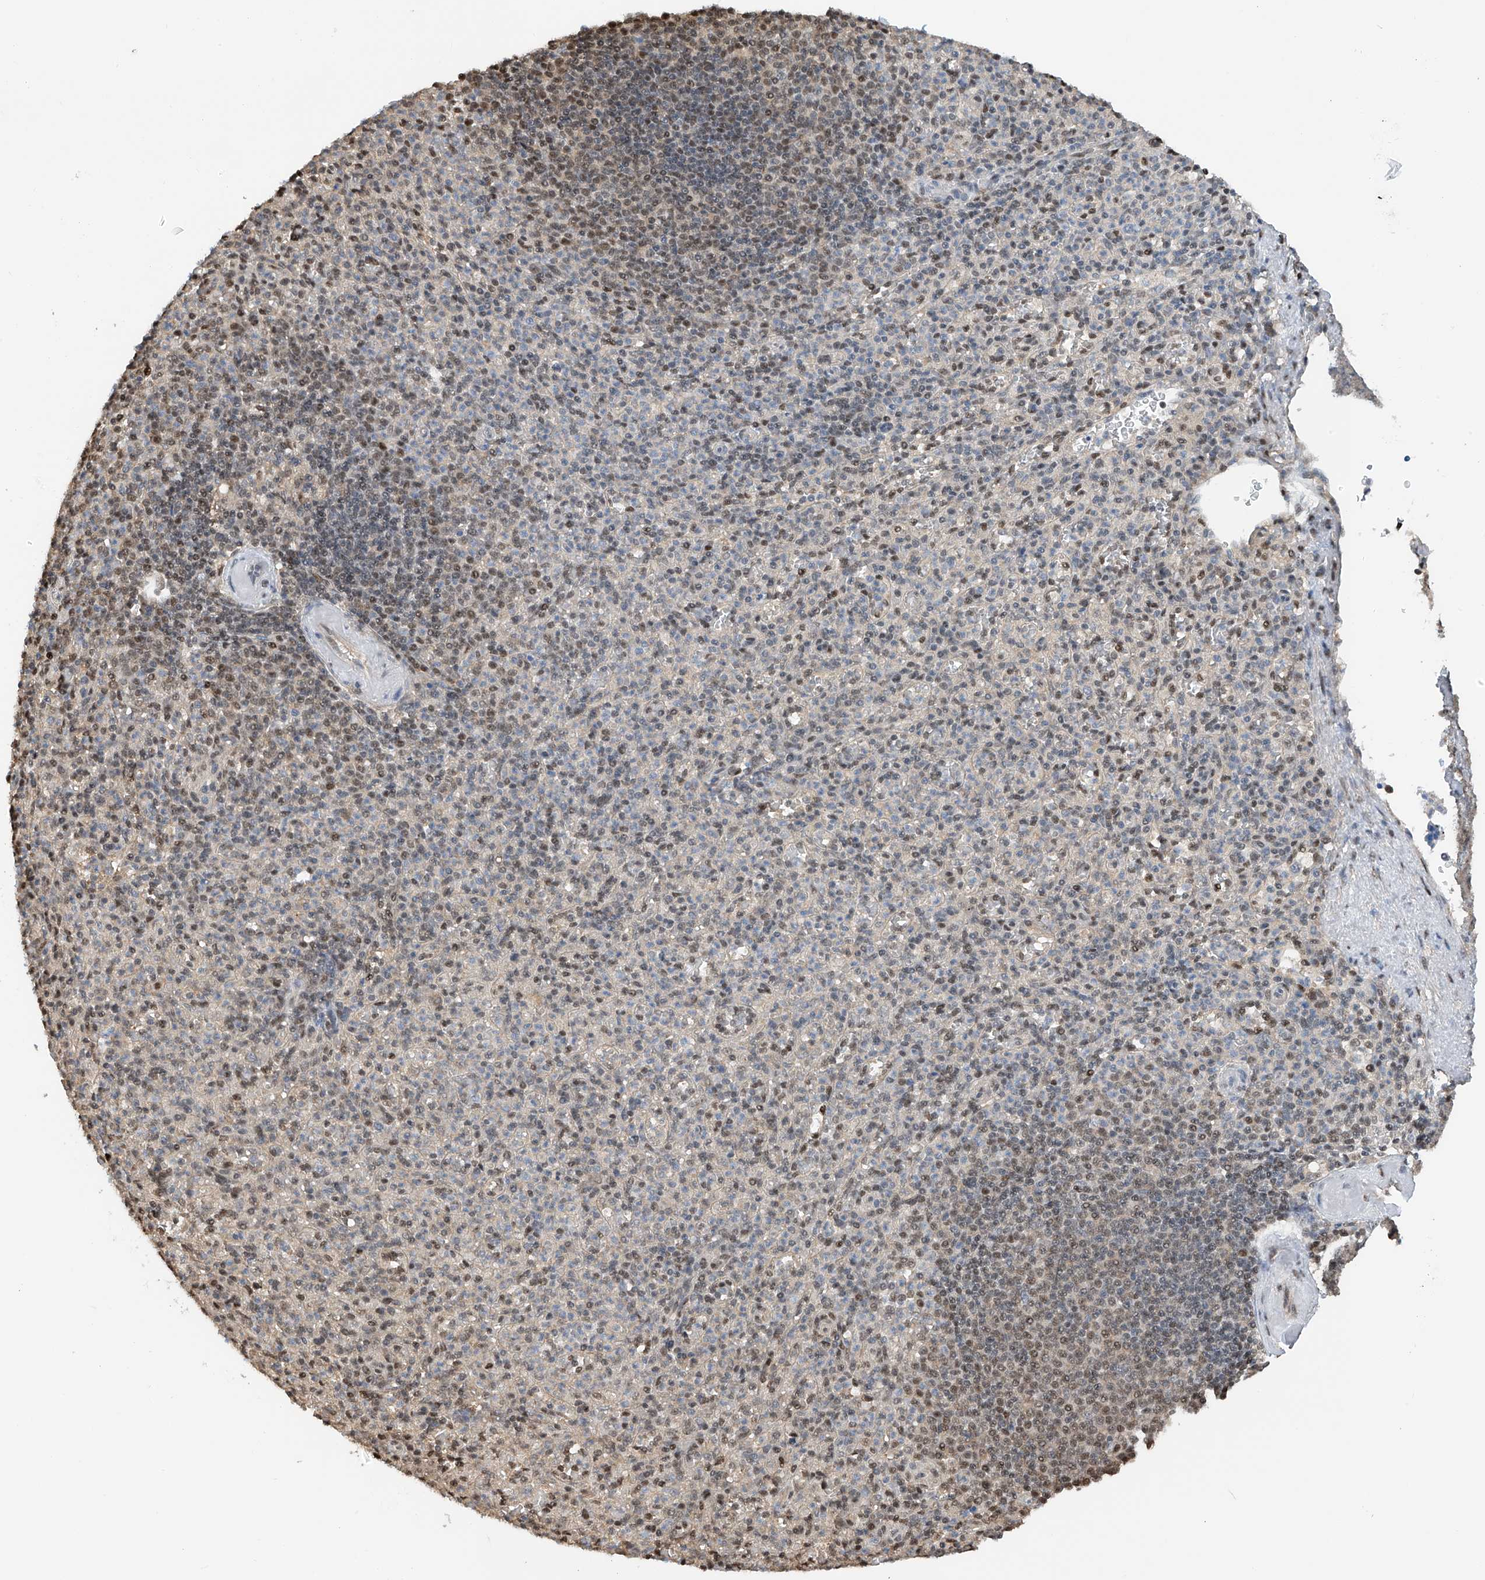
{"staining": {"intensity": "weak", "quantity": "<25%", "location": "nuclear"}, "tissue": "spleen", "cell_type": "Cells in red pulp", "image_type": "normal", "snomed": [{"axis": "morphology", "description": "Normal tissue, NOS"}, {"axis": "topography", "description": "Spleen"}], "caption": "Cells in red pulp show no significant protein positivity in unremarkable spleen. (DAB immunohistochemistry, high magnification).", "gene": "PMM1", "patient": {"sex": "female", "age": 74}}